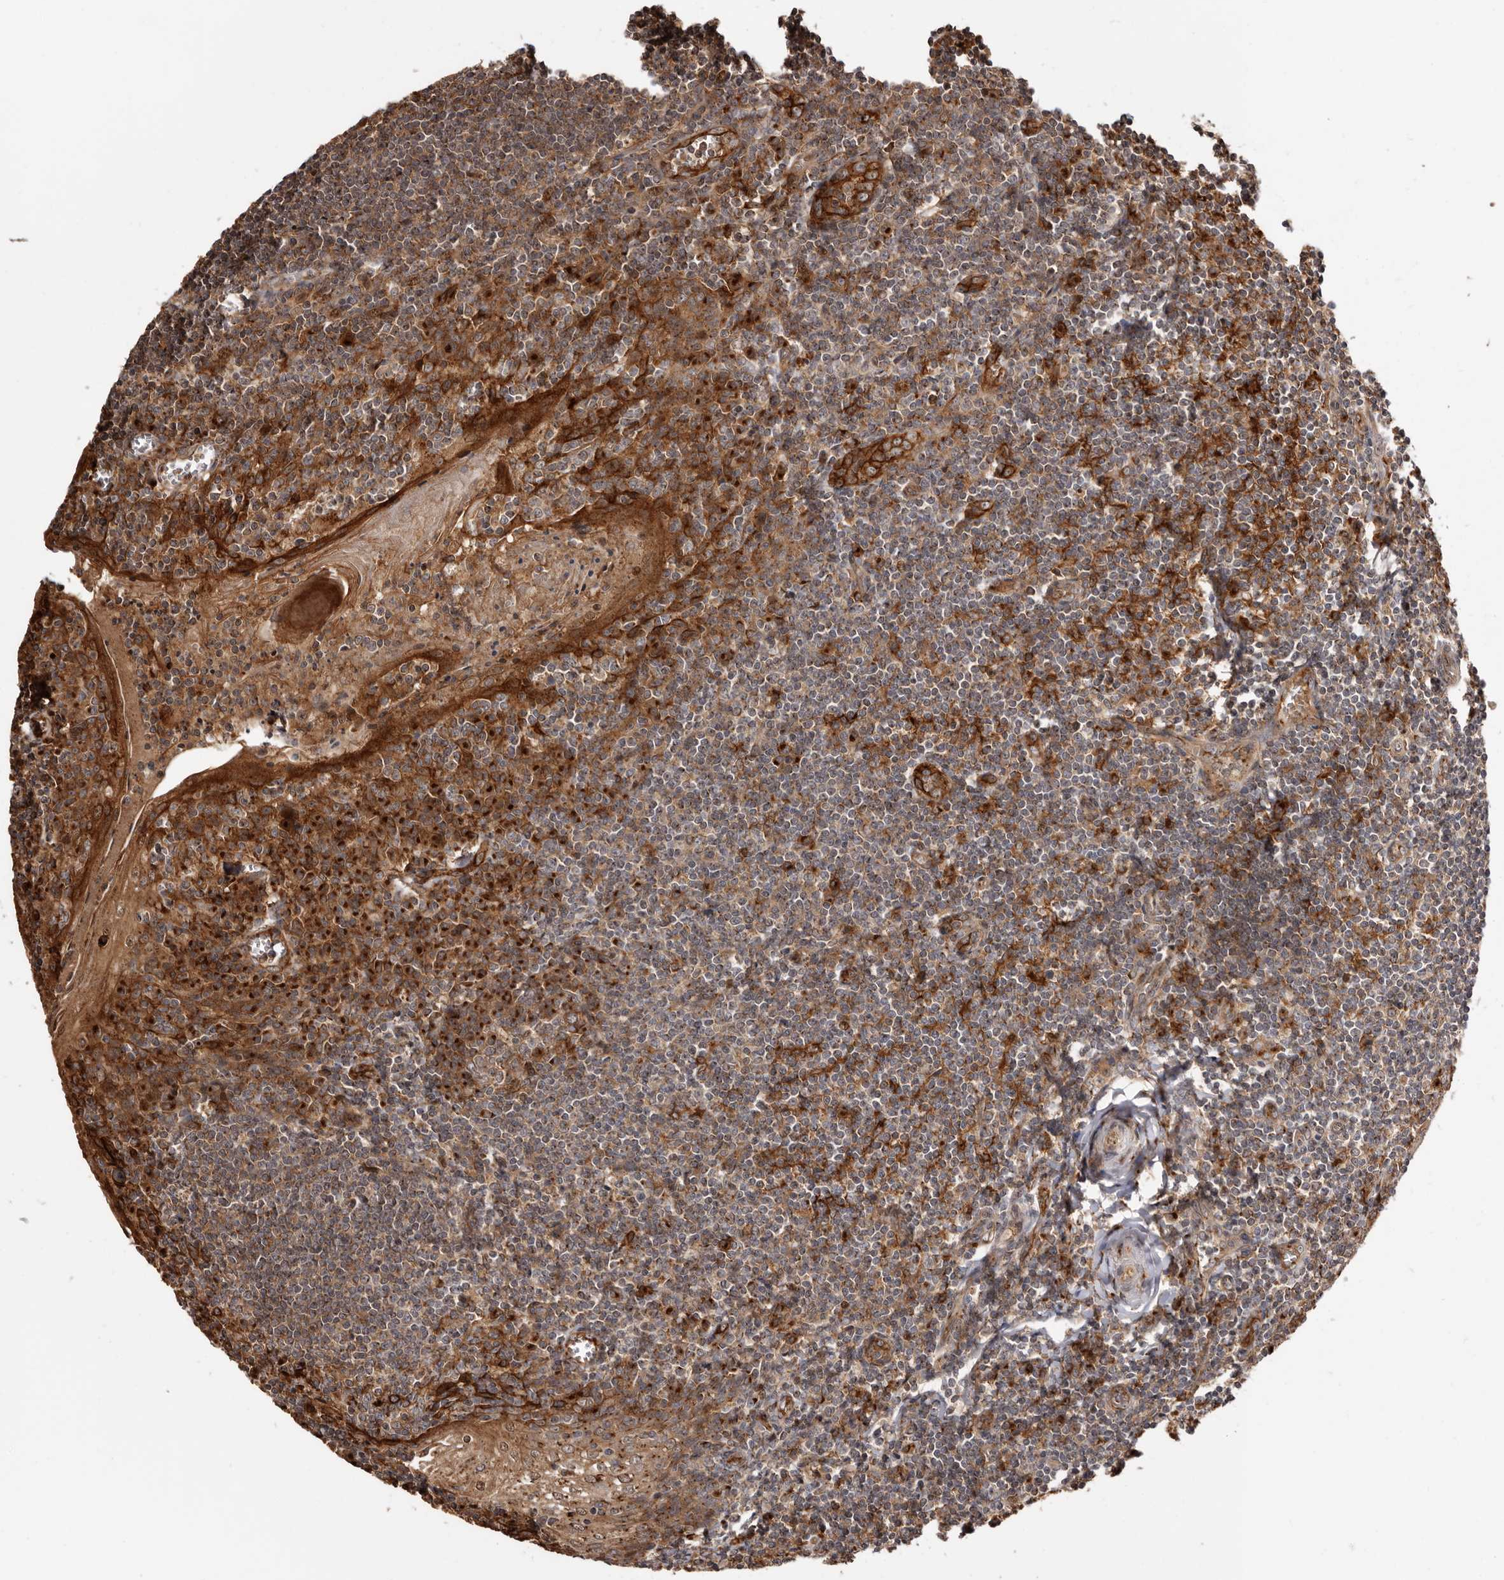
{"staining": {"intensity": "strong", "quantity": "<25%", "location": "cytoplasmic/membranous"}, "tissue": "tonsil", "cell_type": "Germinal center cells", "image_type": "normal", "snomed": [{"axis": "morphology", "description": "Normal tissue, NOS"}, {"axis": "topography", "description": "Tonsil"}], "caption": "Immunohistochemistry (DAB) staining of benign human tonsil reveals strong cytoplasmic/membranous protein positivity in about <25% of germinal center cells.", "gene": "GPR27", "patient": {"sex": "male", "age": 27}}